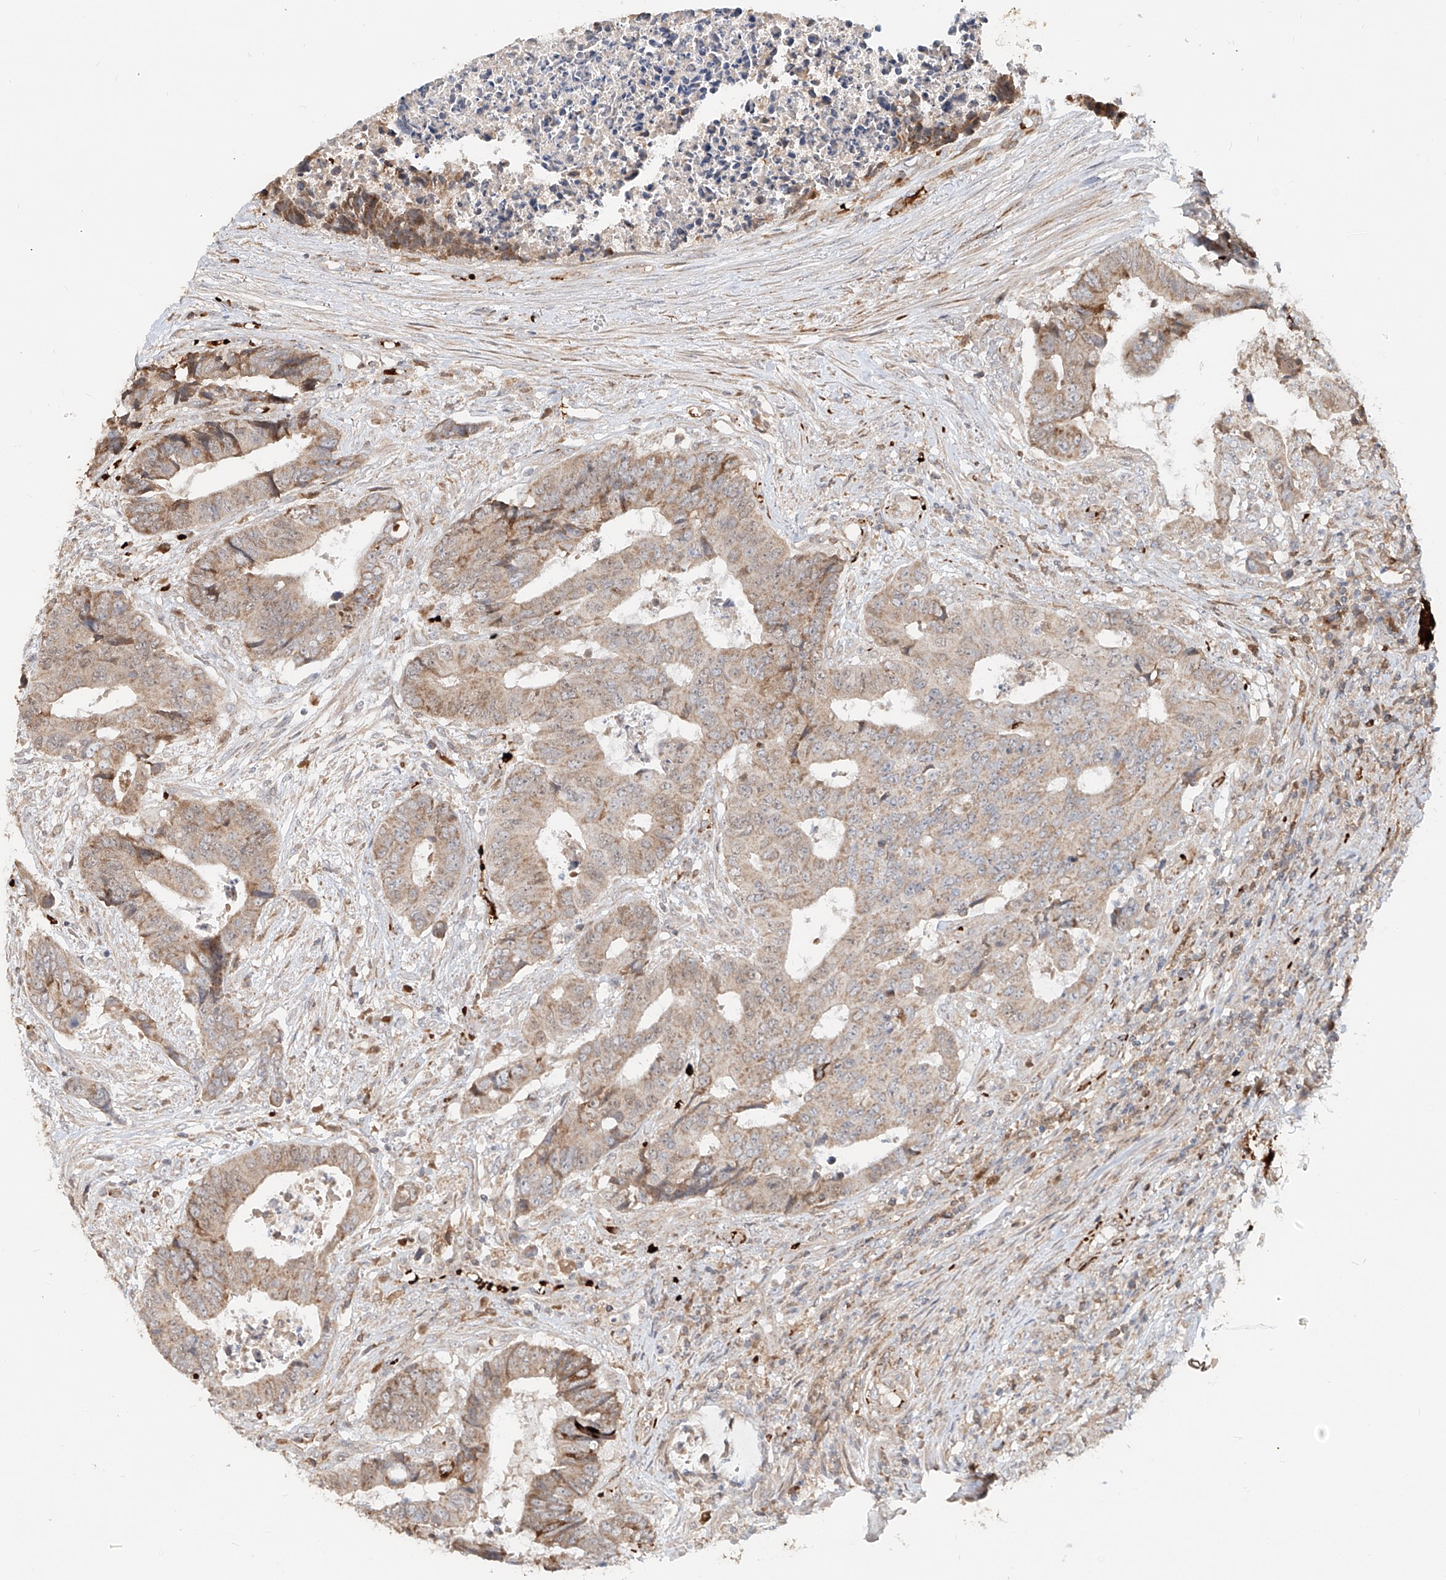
{"staining": {"intensity": "moderate", "quantity": ">75%", "location": "cytoplasmic/membranous"}, "tissue": "colorectal cancer", "cell_type": "Tumor cells", "image_type": "cancer", "snomed": [{"axis": "morphology", "description": "Adenocarcinoma, NOS"}, {"axis": "topography", "description": "Rectum"}], "caption": "A histopathology image showing moderate cytoplasmic/membranous staining in approximately >75% of tumor cells in colorectal adenocarcinoma, as visualized by brown immunohistochemical staining.", "gene": "FGD2", "patient": {"sex": "male", "age": 84}}